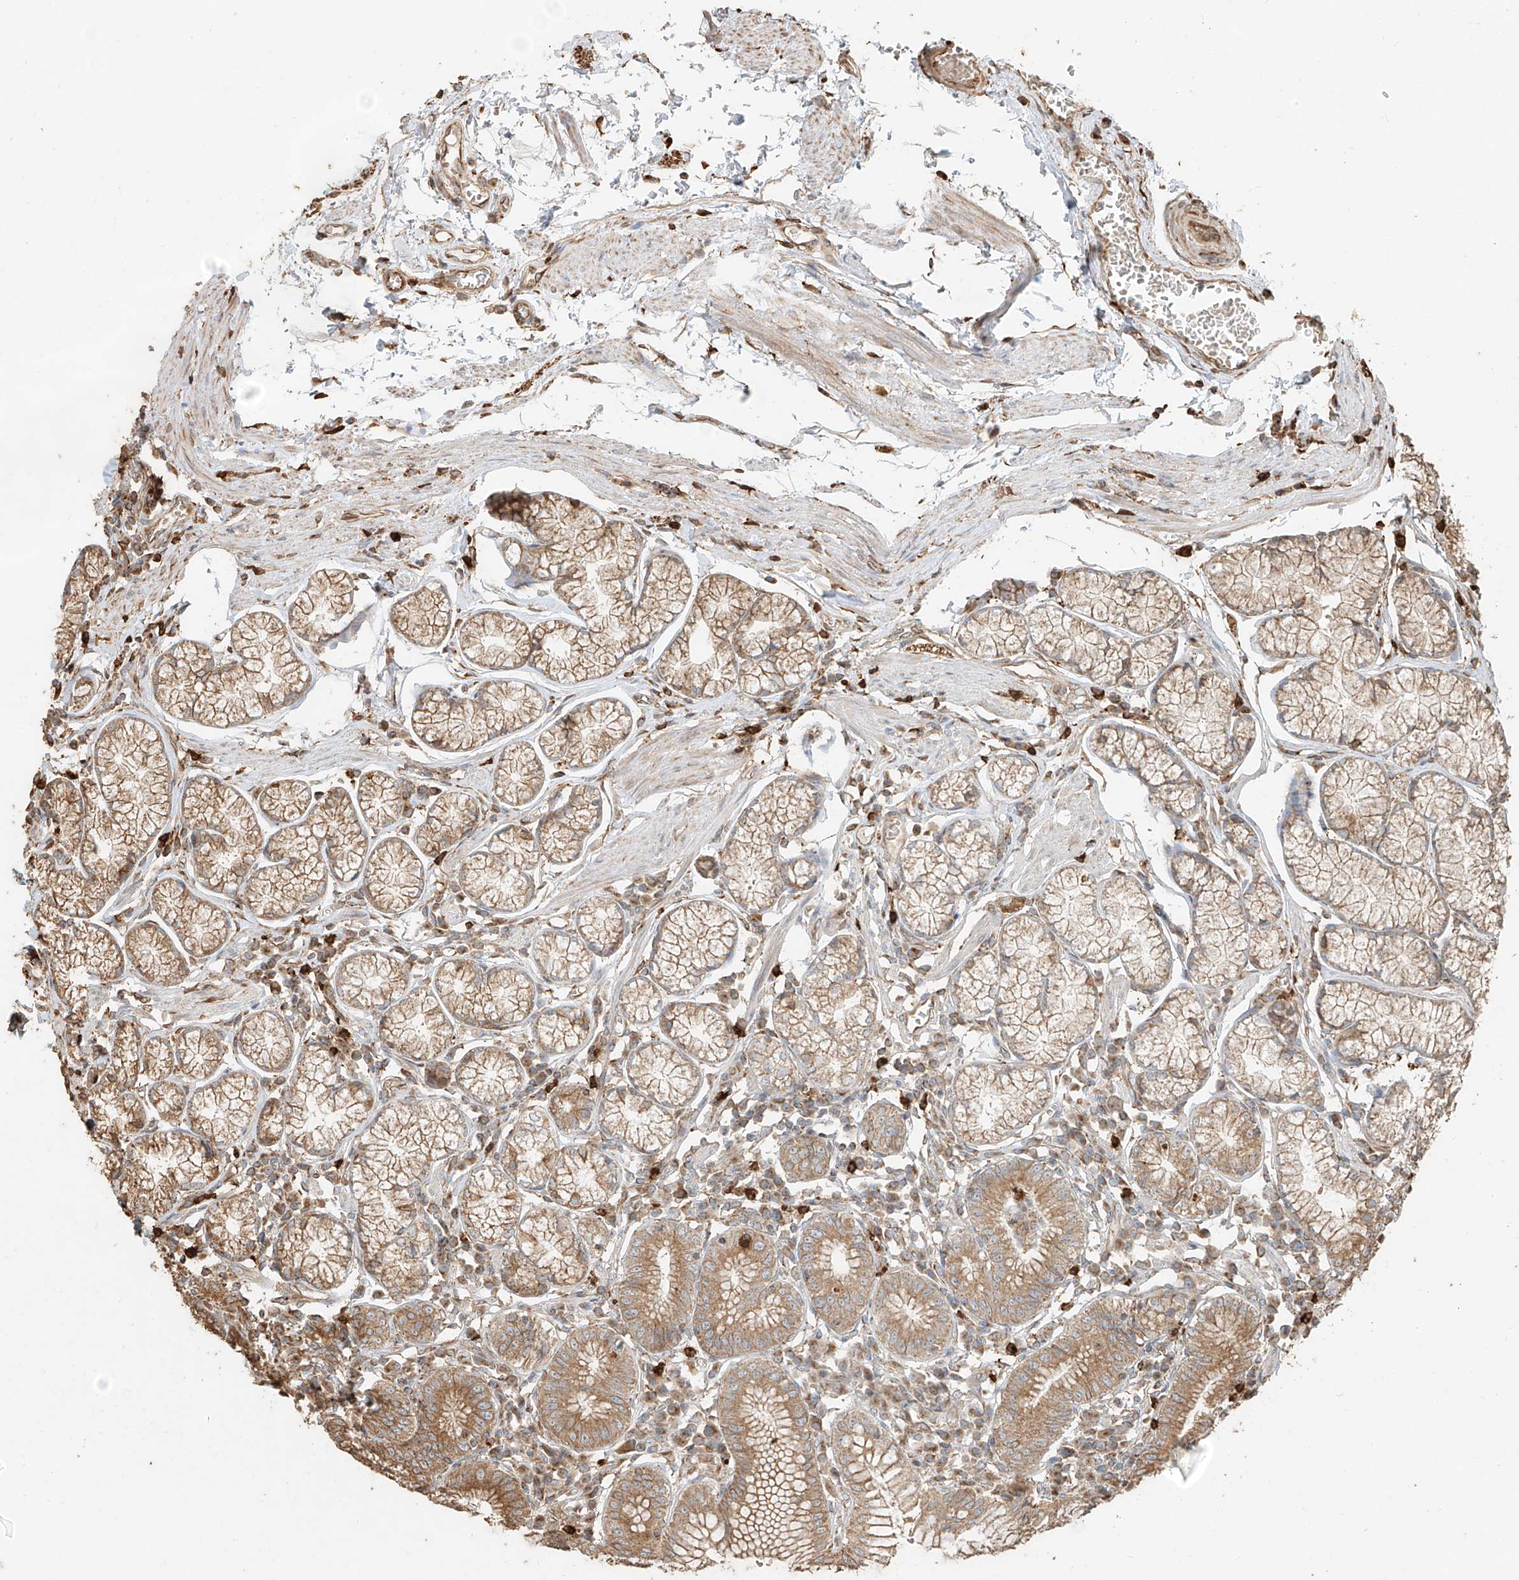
{"staining": {"intensity": "moderate", "quantity": ">75%", "location": "cytoplasmic/membranous"}, "tissue": "stomach", "cell_type": "Glandular cells", "image_type": "normal", "snomed": [{"axis": "morphology", "description": "Normal tissue, NOS"}, {"axis": "topography", "description": "Stomach"}], "caption": "Protein positivity by IHC exhibits moderate cytoplasmic/membranous staining in approximately >75% of glandular cells in normal stomach.", "gene": "EFNB1", "patient": {"sex": "male", "age": 55}}